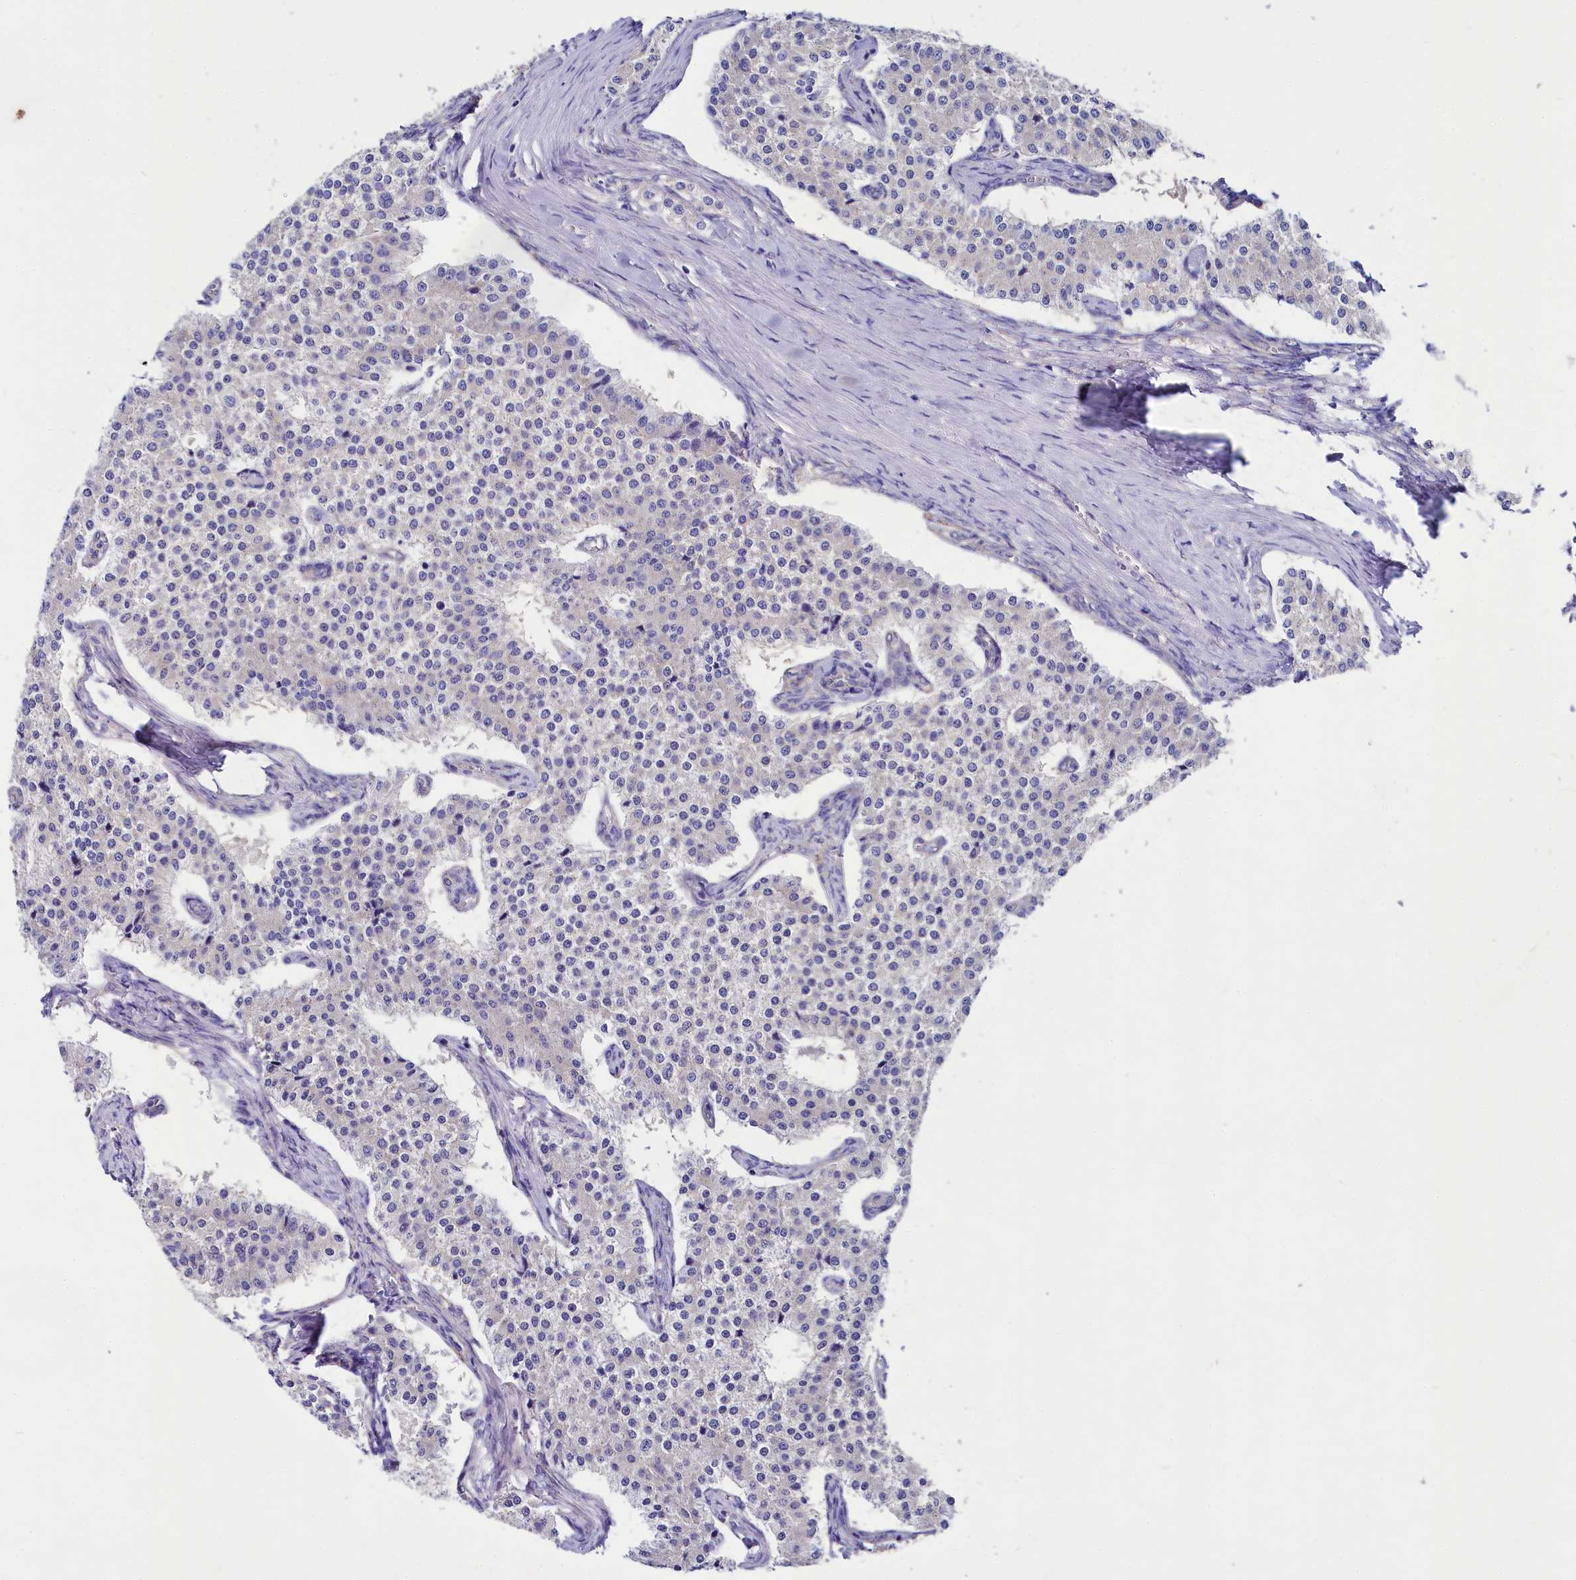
{"staining": {"intensity": "negative", "quantity": "none", "location": "none"}, "tissue": "carcinoid", "cell_type": "Tumor cells", "image_type": "cancer", "snomed": [{"axis": "morphology", "description": "Carcinoid, malignant, NOS"}, {"axis": "topography", "description": "Colon"}], "caption": "Tumor cells show no significant protein positivity in carcinoid (malignant).", "gene": "QARS1", "patient": {"sex": "female", "age": 52}}